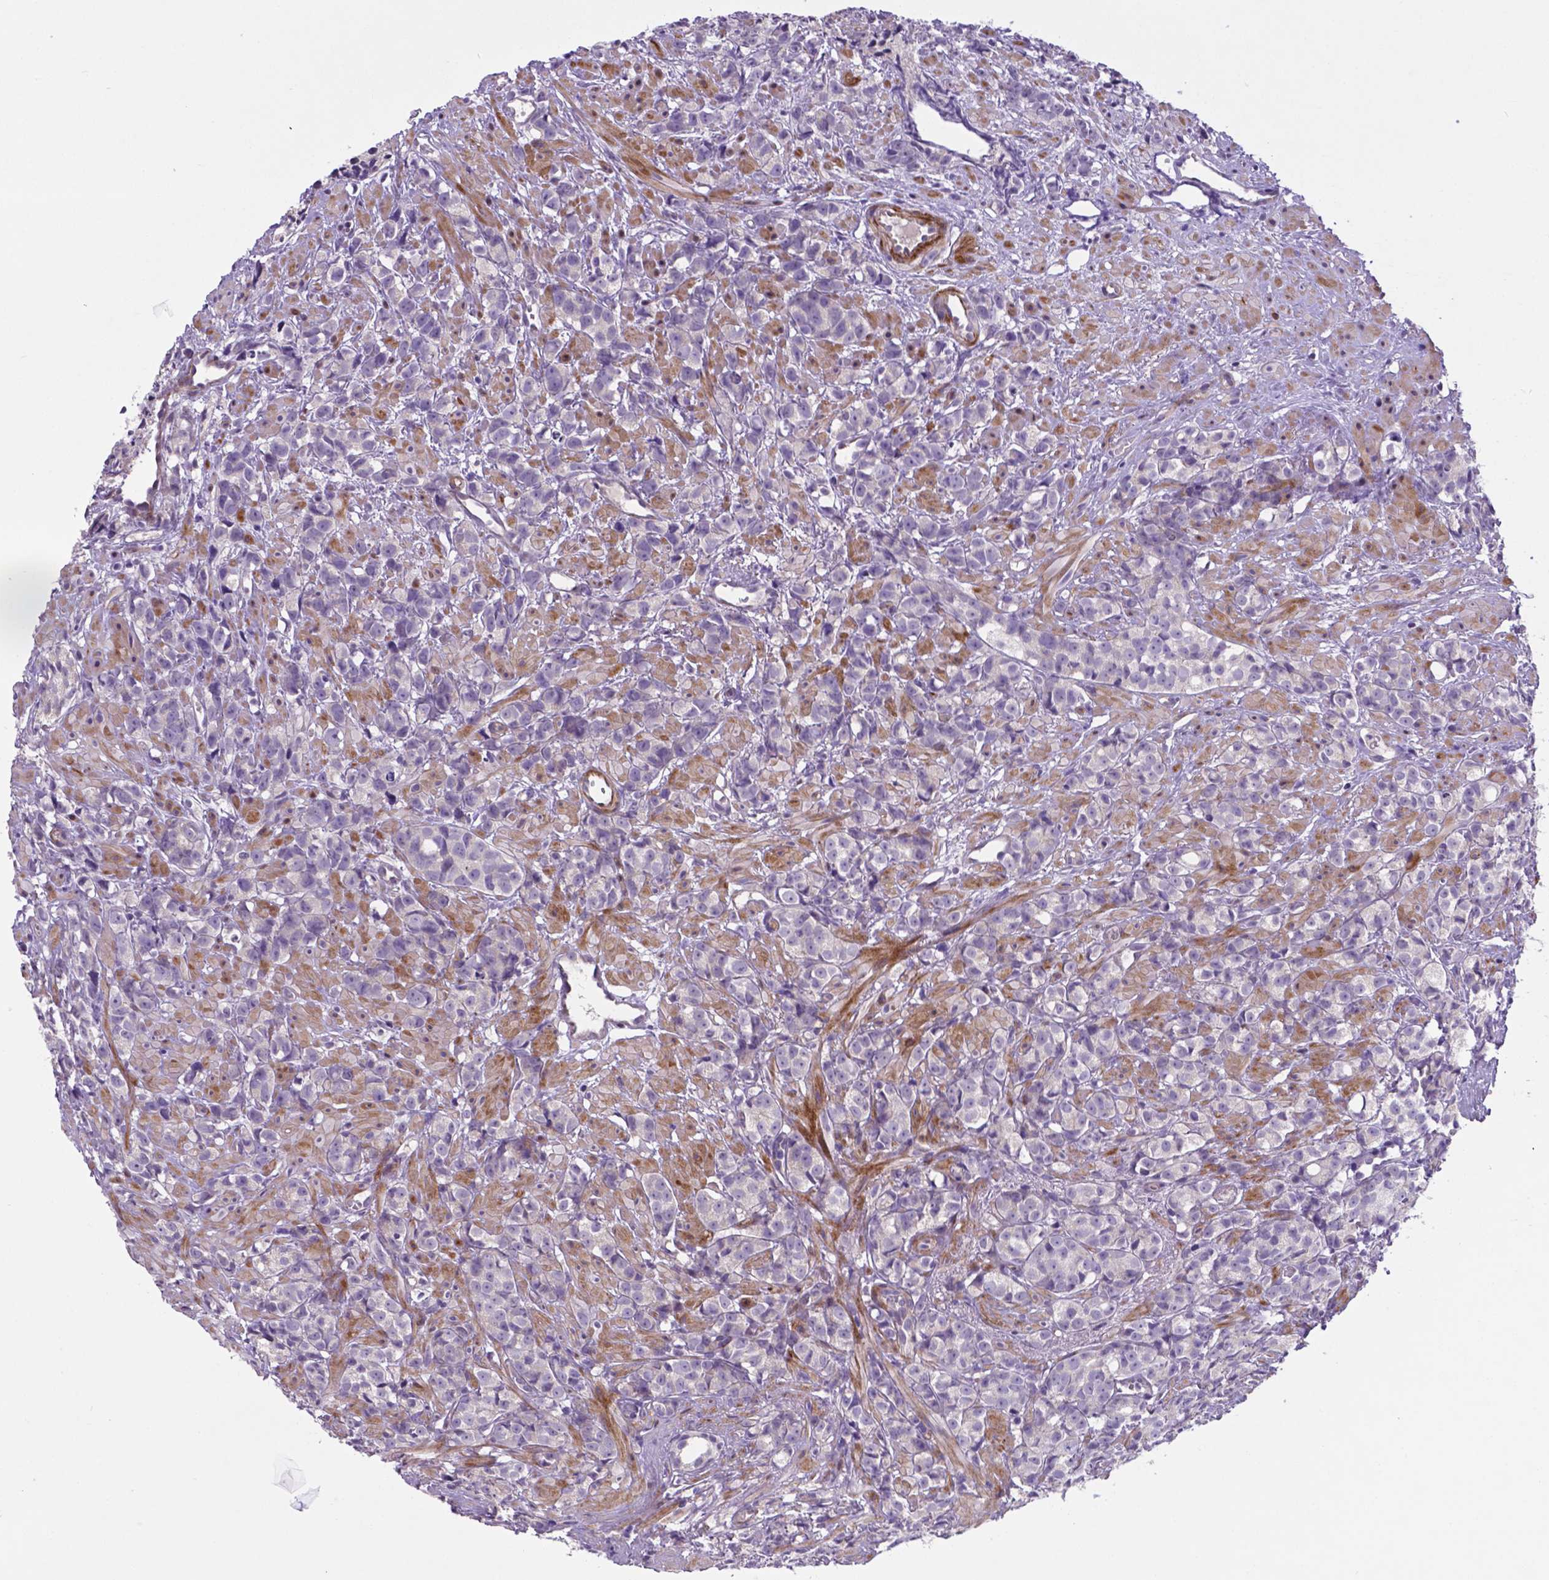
{"staining": {"intensity": "negative", "quantity": "none", "location": "none"}, "tissue": "prostate cancer", "cell_type": "Tumor cells", "image_type": "cancer", "snomed": [{"axis": "morphology", "description": "Adenocarcinoma, High grade"}, {"axis": "topography", "description": "Prostate"}], "caption": "IHC image of human adenocarcinoma (high-grade) (prostate) stained for a protein (brown), which shows no staining in tumor cells.", "gene": "PFKFB4", "patient": {"sex": "male", "age": 81}}